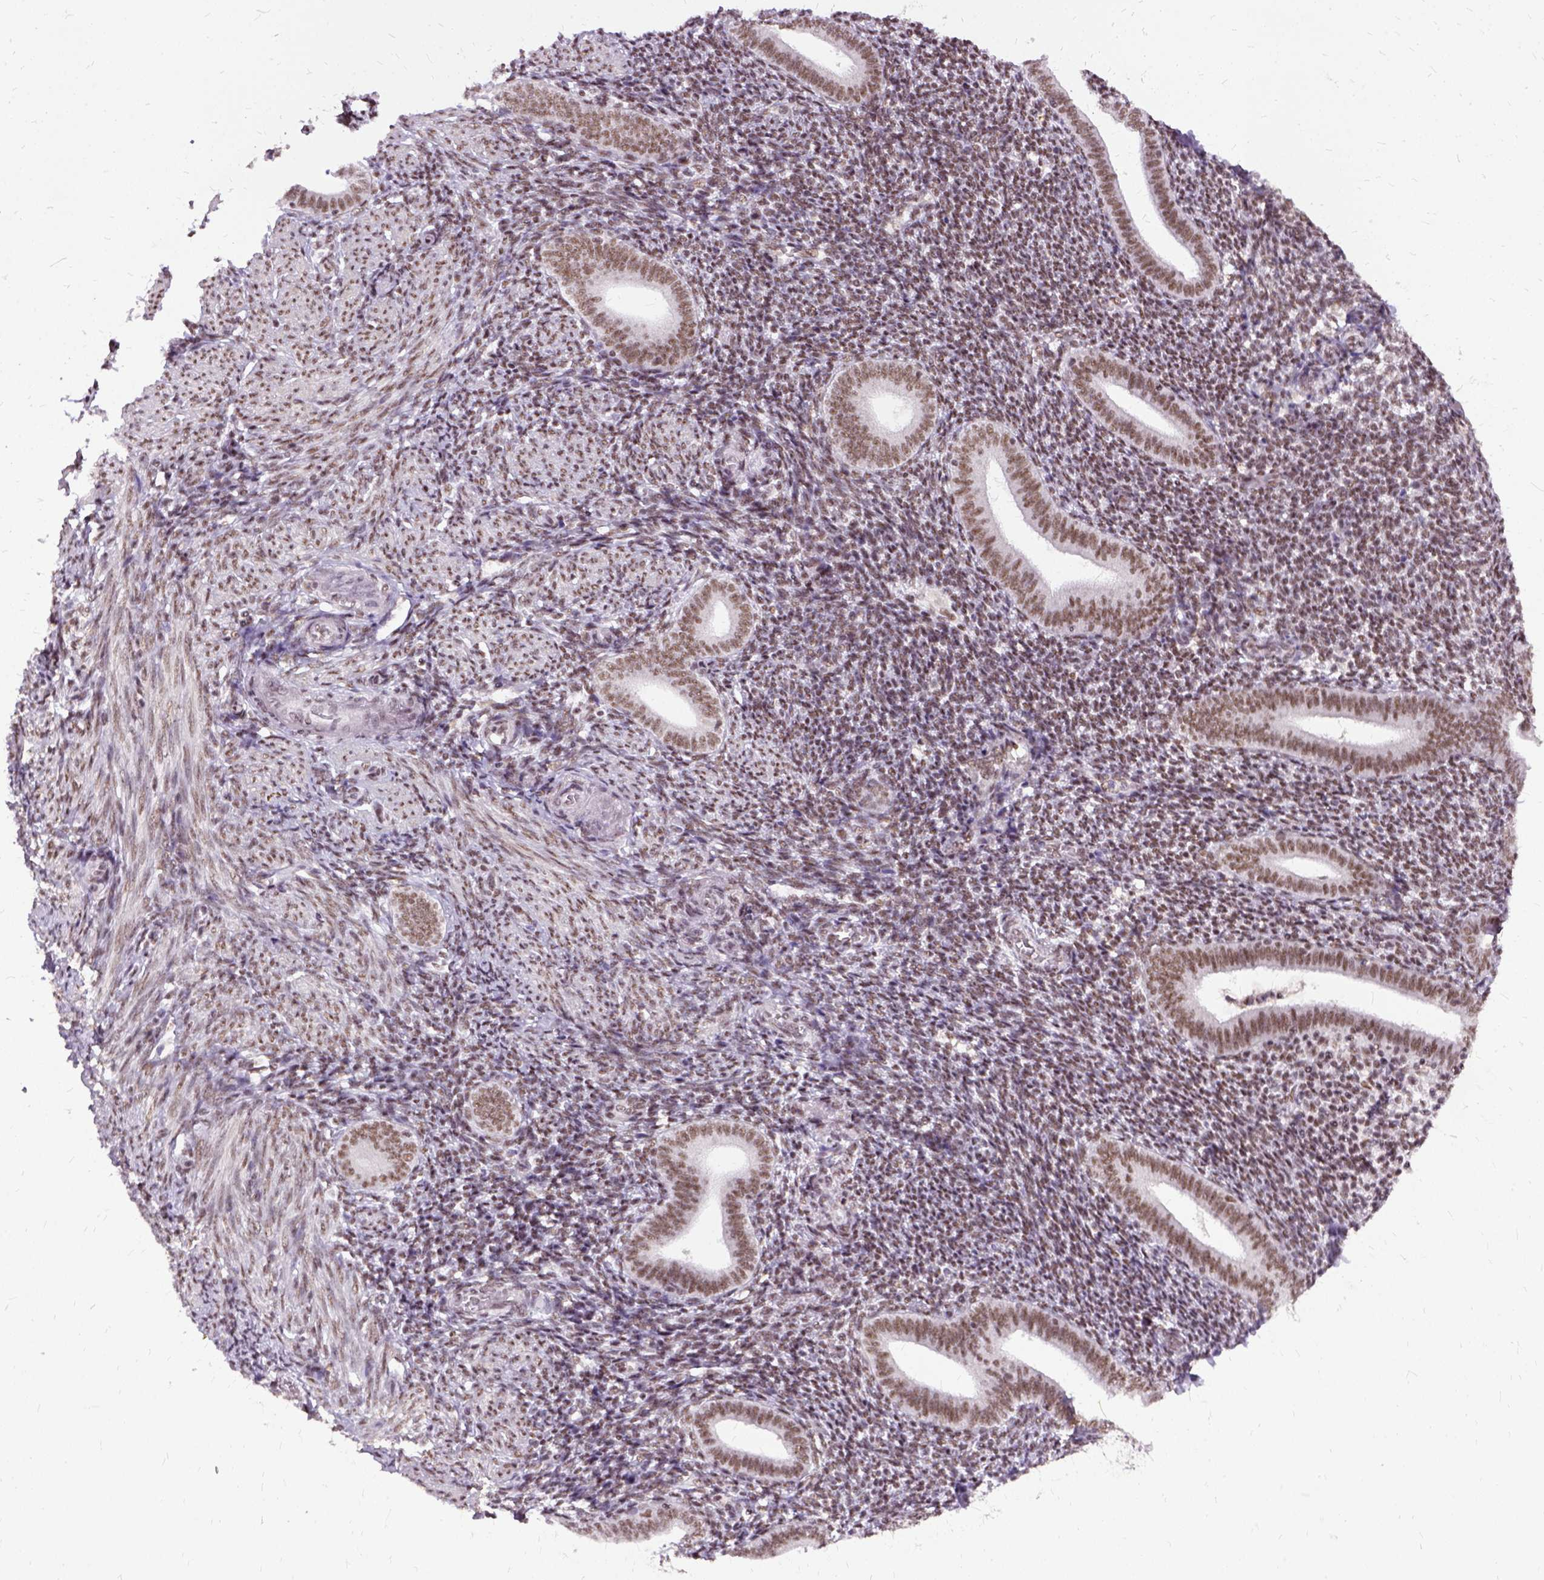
{"staining": {"intensity": "moderate", "quantity": ">75%", "location": "nuclear"}, "tissue": "endometrium", "cell_type": "Cells in endometrial stroma", "image_type": "normal", "snomed": [{"axis": "morphology", "description": "Normal tissue, NOS"}, {"axis": "topography", "description": "Endometrium"}], "caption": "Immunohistochemical staining of normal endometrium demonstrates medium levels of moderate nuclear staining in about >75% of cells in endometrial stroma. Immunohistochemistry (ihc) stains the protein in brown and the nuclei are stained blue.", "gene": "SETD1A", "patient": {"sex": "female", "age": 25}}